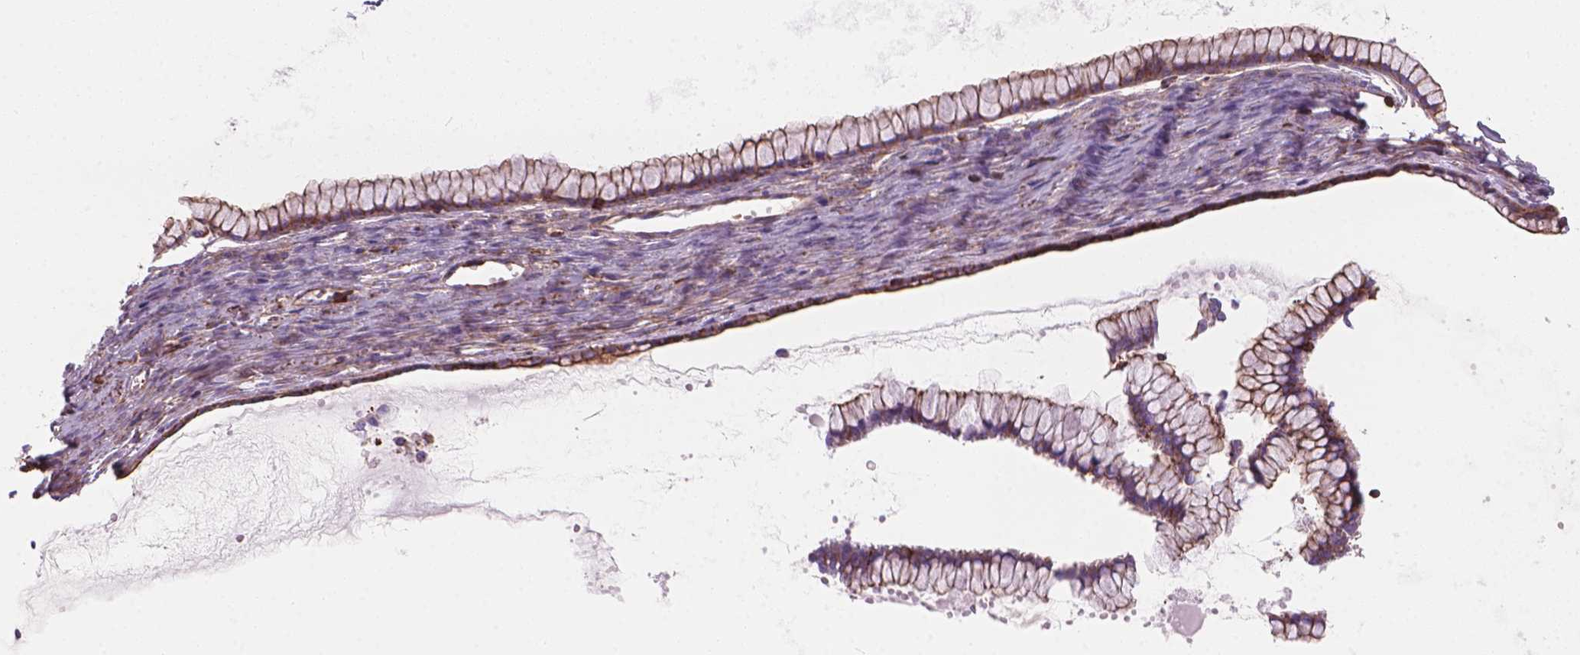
{"staining": {"intensity": "moderate", "quantity": ">75%", "location": "cytoplasmic/membranous"}, "tissue": "ovarian cancer", "cell_type": "Tumor cells", "image_type": "cancer", "snomed": [{"axis": "morphology", "description": "Cystadenocarcinoma, mucinous, NOS"}, {"axis": "topography", "description": "Ovary"}], "caption": "IHC photomicrograph of neoplastic tissue: human ovarian cancer stained using immunohistochemistry displays medium levels of moderate protein expression localized specifically in the cytoplasmic/membranous of tumor cells, appearing as a cytoplasmic/membranous brown color.", "gene": "PATJ", "patient": {"sex": "female", "age": 41}}